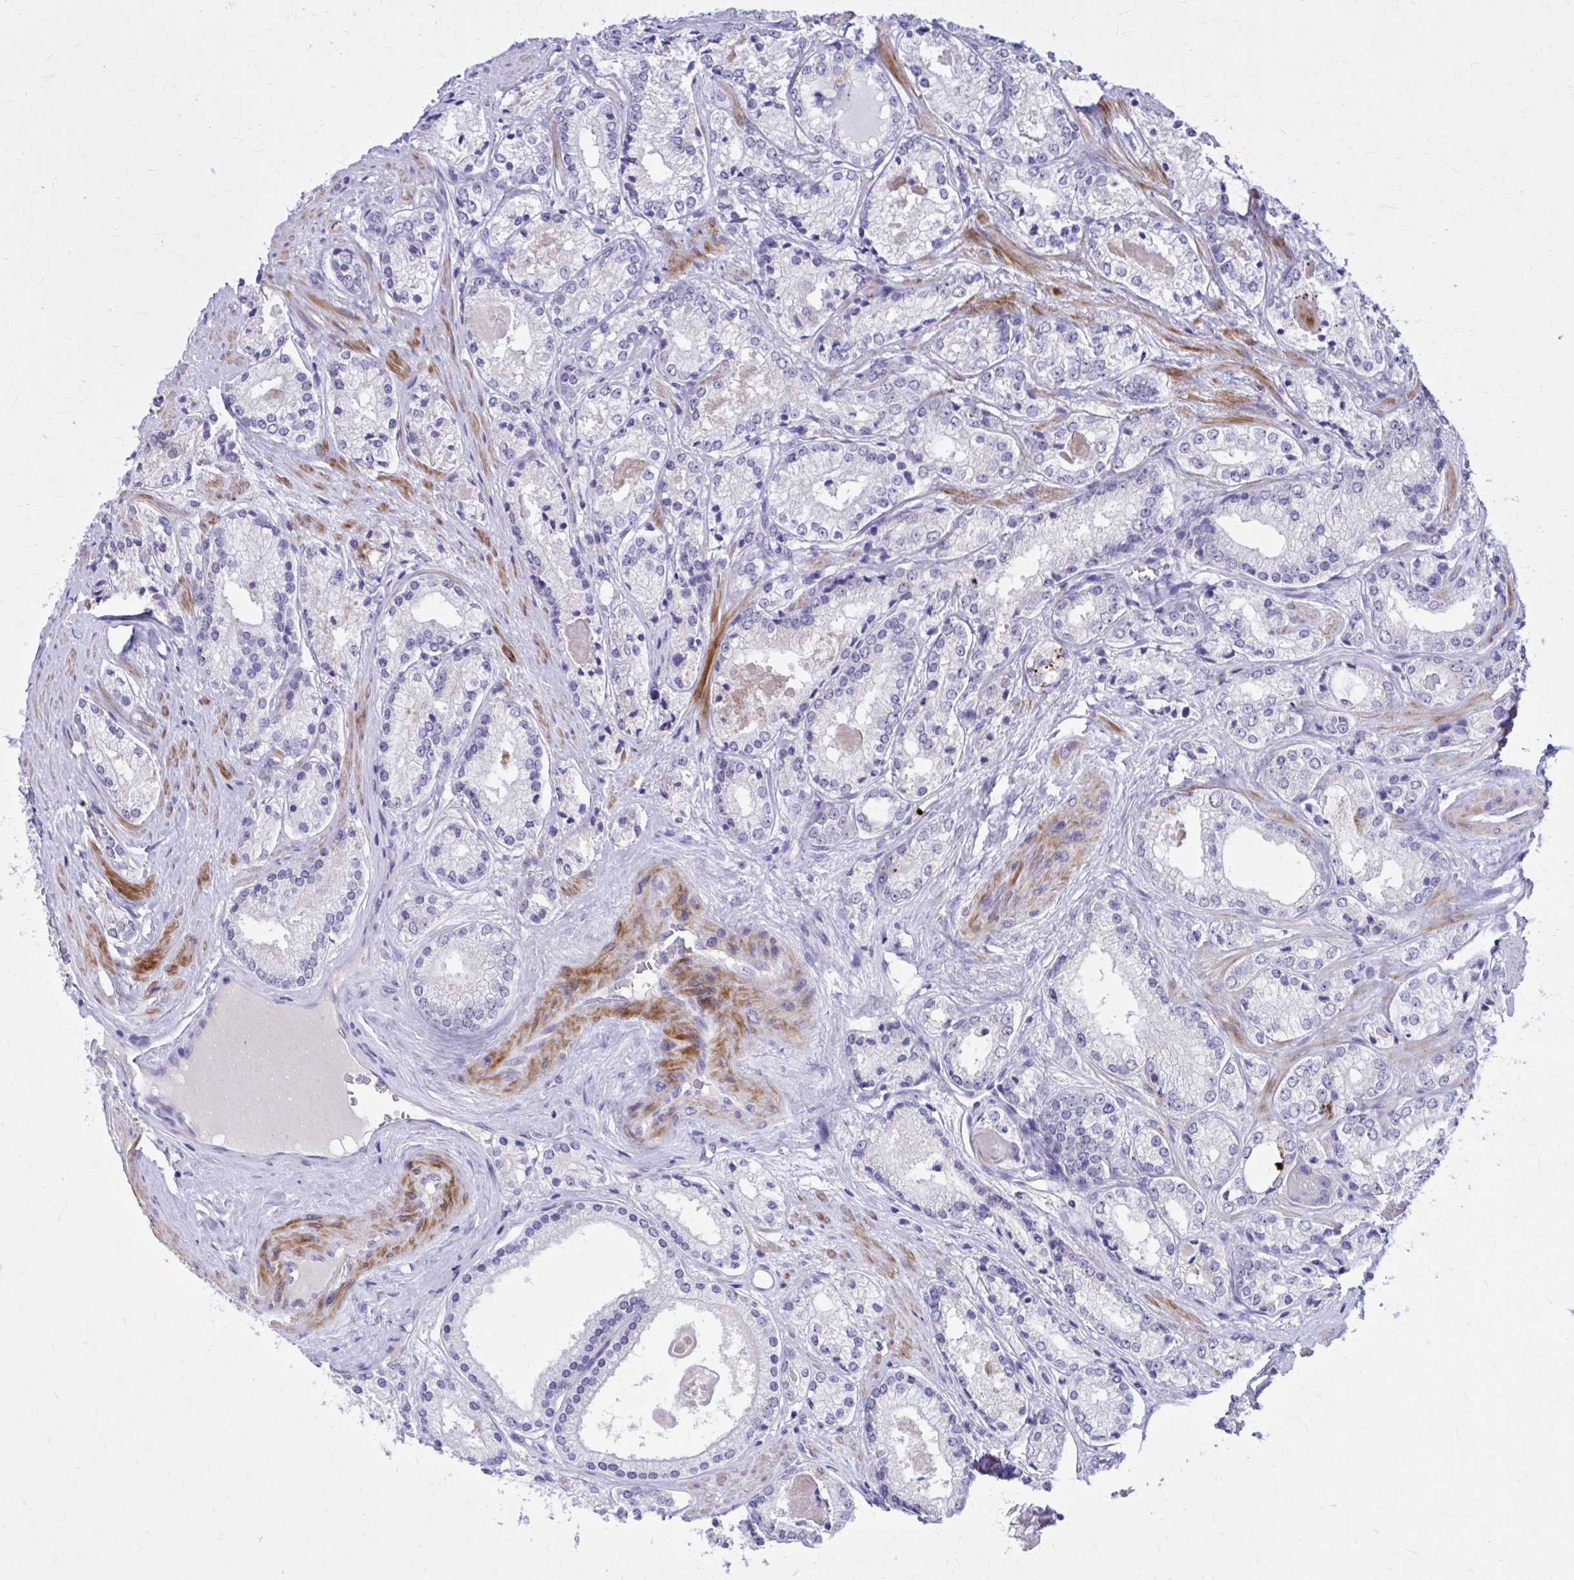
{"staining": {"intensity": "negative", "quantity": "none", "location": "none"}, "tissue": "prostate cancer", "cell_type": "Tumor cells", "image_type": "cancer", "snomed": [{"axis": "morphology", "description": "Adenocarcinoma, NOS"}, {"axis": "morphology", "description": "Adenocarcinoma, Low grade"}, {"axis": "topography", "description": "Prostate"}], "caption": "DAB immunohistochemical staining of human prostate adenocarcinoma (low-grade) reveals no significant positivity in tumor cells.", "gene": "ZBTB25", "patient": {"sex": "male", "age": 68}}